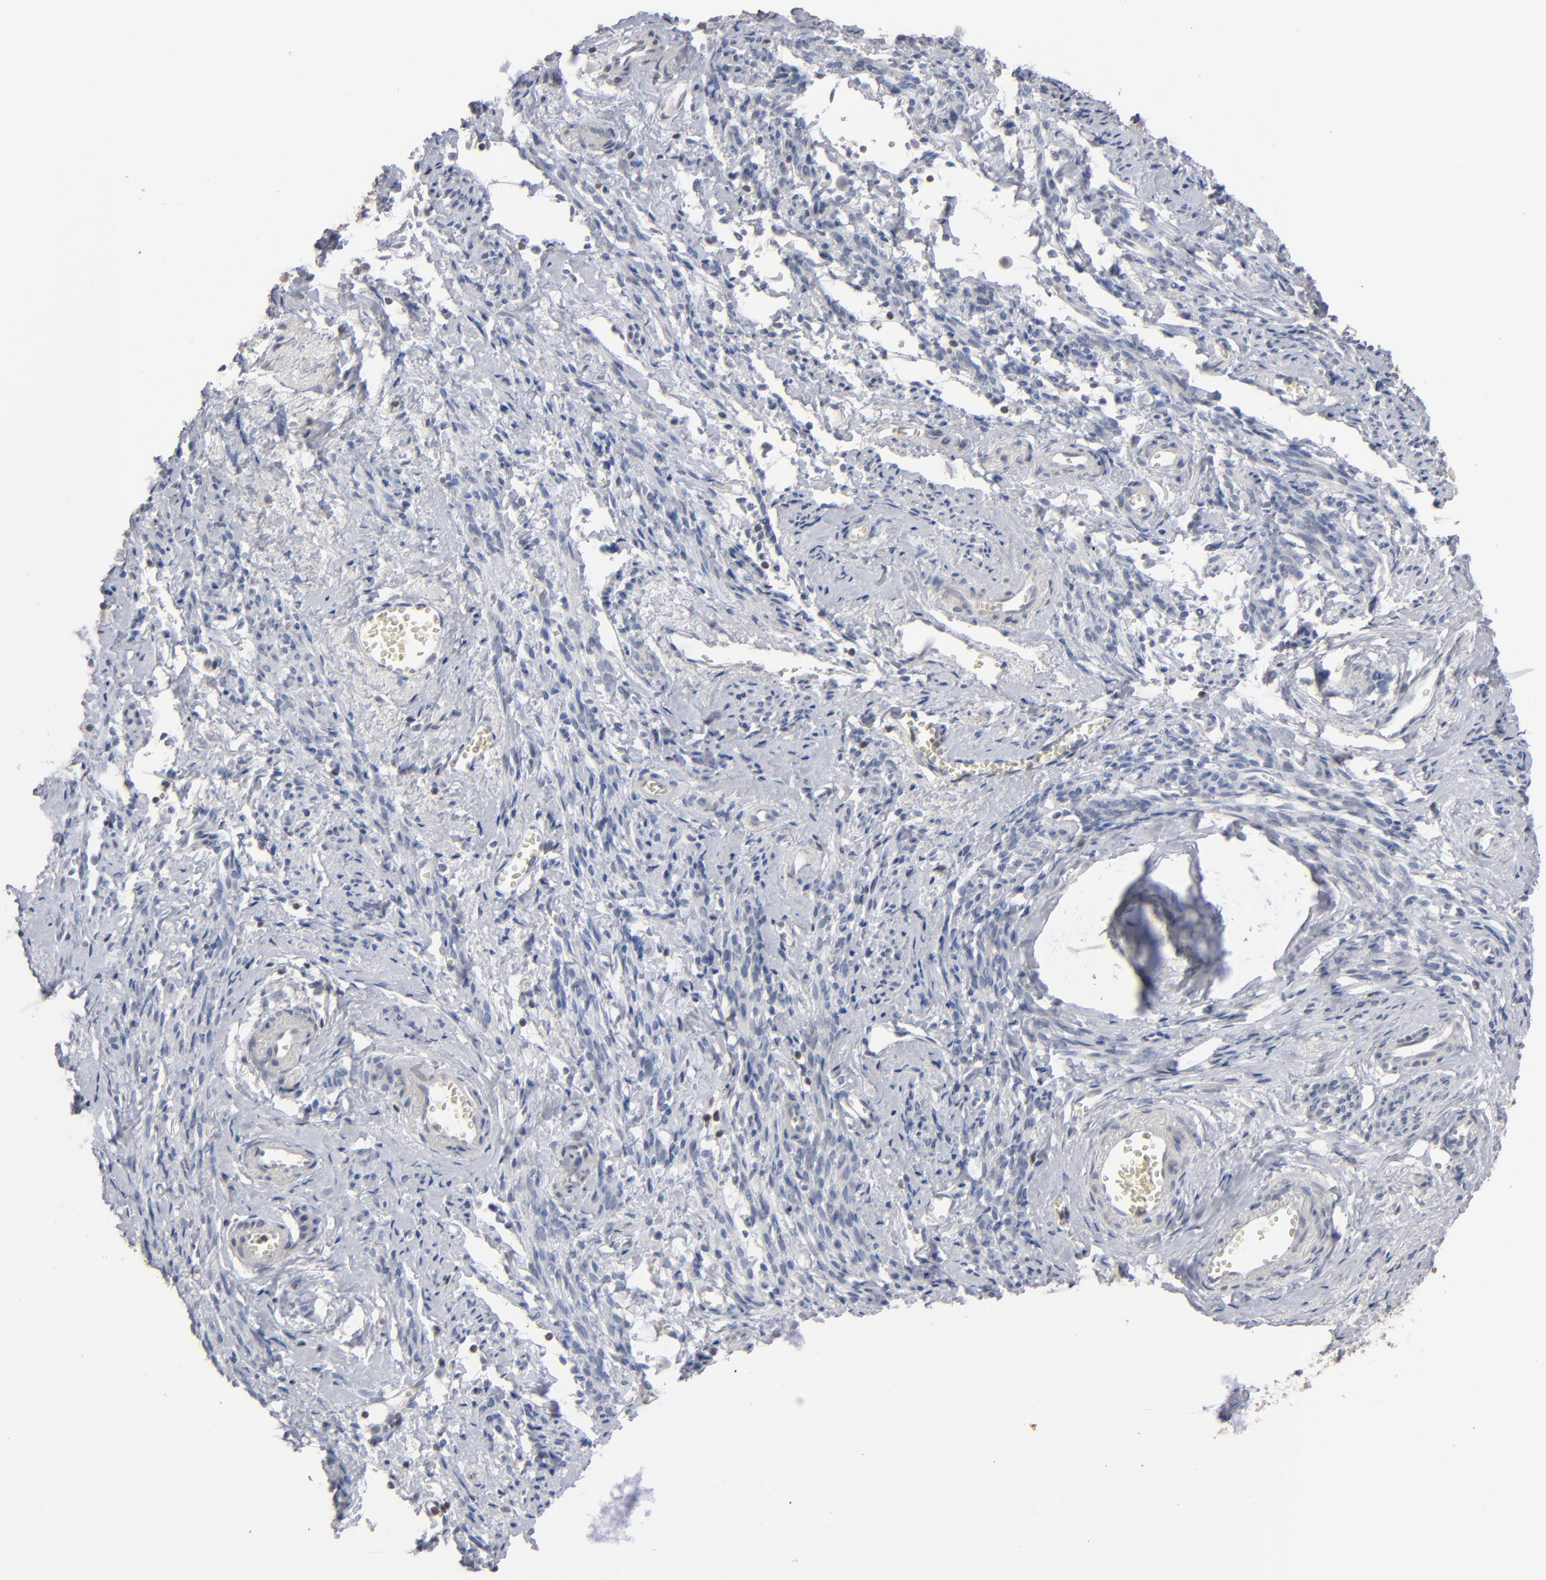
{"staining": {"intensity": "negative", "quantity": "none", "location": "none"}, "tissue": "endometrial cancer", "cell_type": "Tumor cells", "image_type": "cancer", "snomed": [{"axis": "morphology", "description": "Adenocarcinoma, NOS"}, {"axis": "topography", "description": "Endometrium"}], "caption": "Adenocarcinoma (endometrial) stained for a protein using IHC exhibits no expression tumor cells.", "gene": "STAT4", "patient": {"sex": "female", "age": 75}}